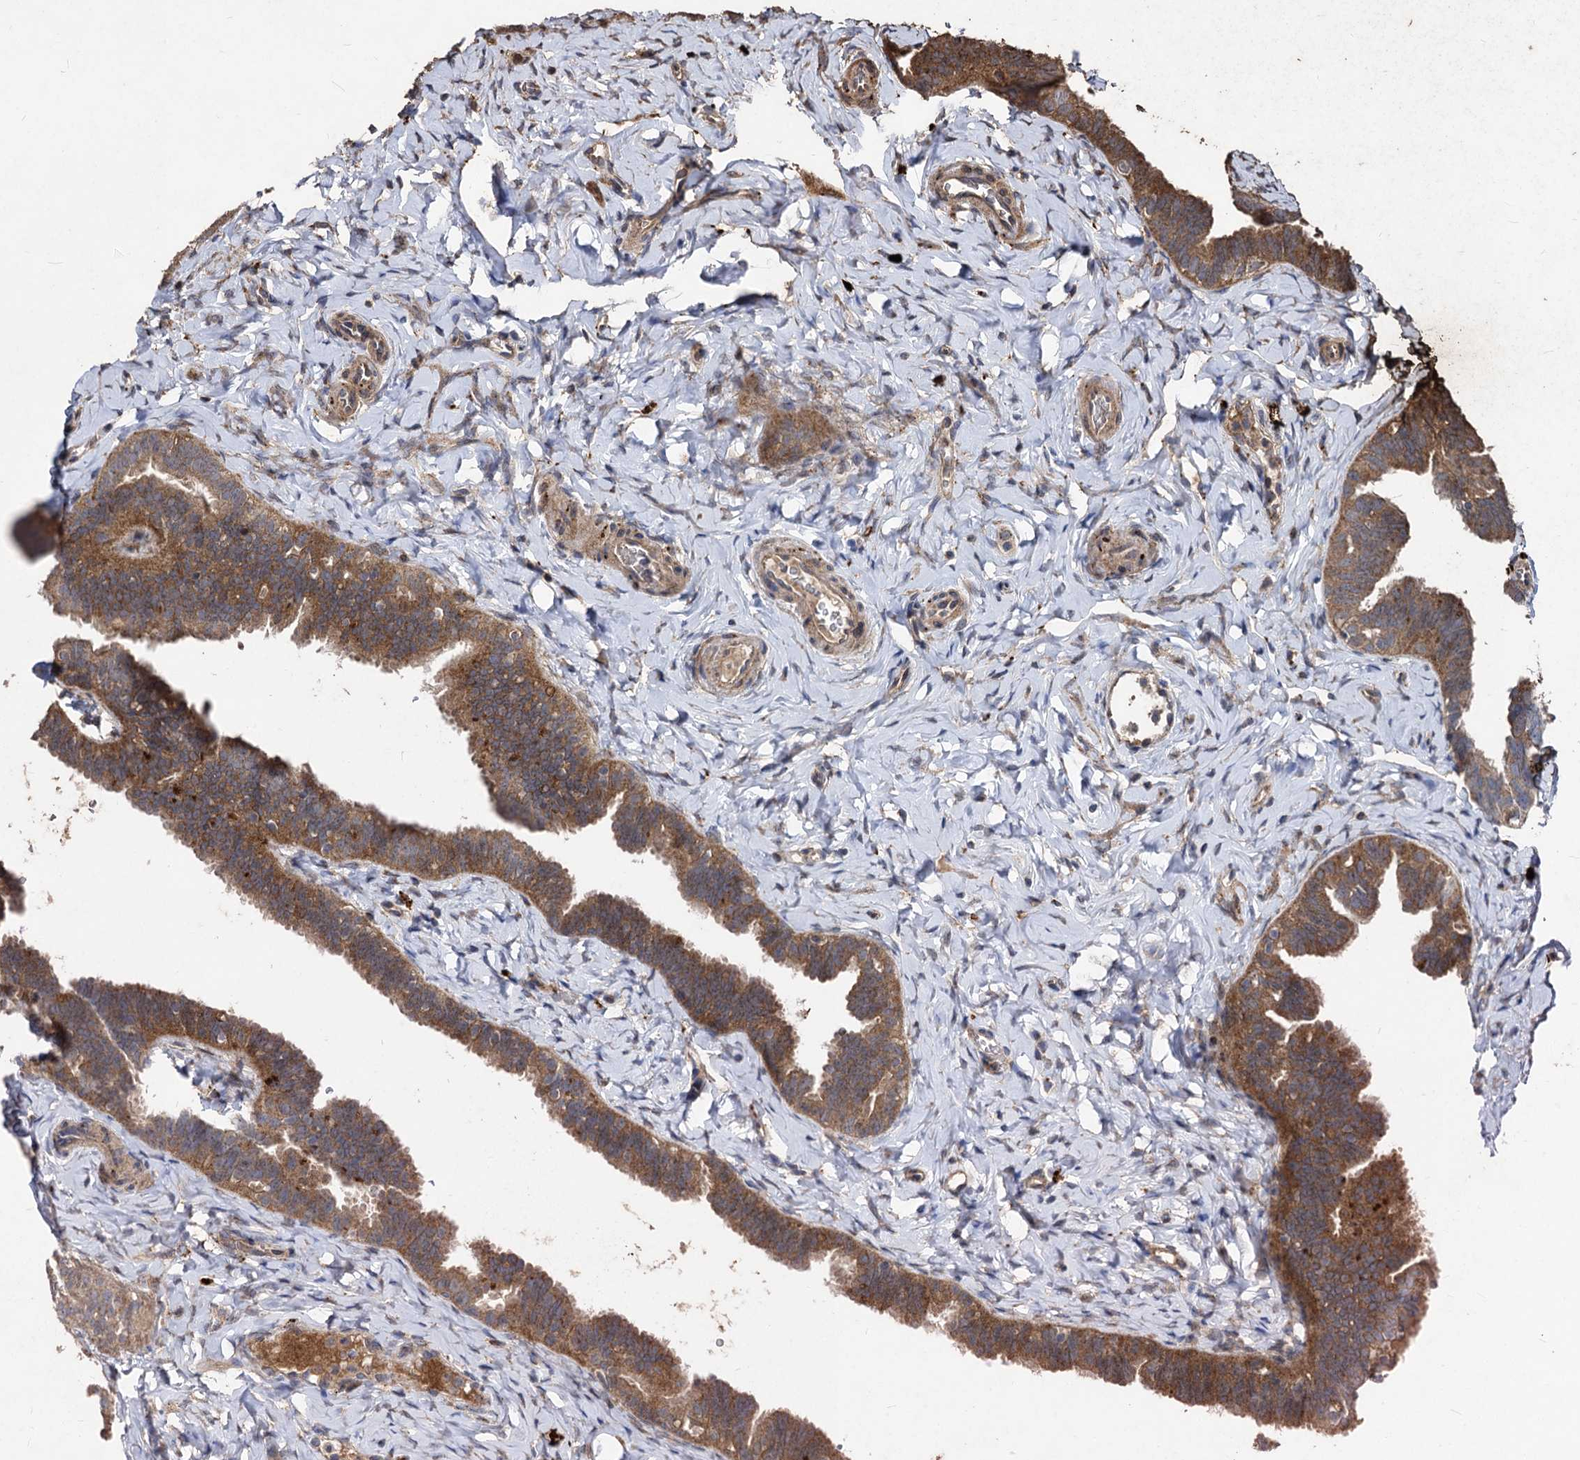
{"staining": {"intensity": "moderate", "quantity": ">75%", "location": "cytoplasmic/membranous"}, "tissue": "fallopian tube", "cell_type": "Glandular cells", "image_type": "normal", "snomed": [{"axis": "morphology", "description": "Normal tissue, NOS"}, {"axis": "topography", "description": "Fallopian tube"}], "caption": "Immunohistochemistry histopathology image of benign fallopian tube: human fallopian tube stained using IHC displays medium levels of moderate protein expression localized specifically in the cytoplasmic/membranous of glandular cells, appearing as a cytoplasmic/membranous brown color.", "gene": "BCL2L2", "patient": {"sex": "female", "age": 65}}